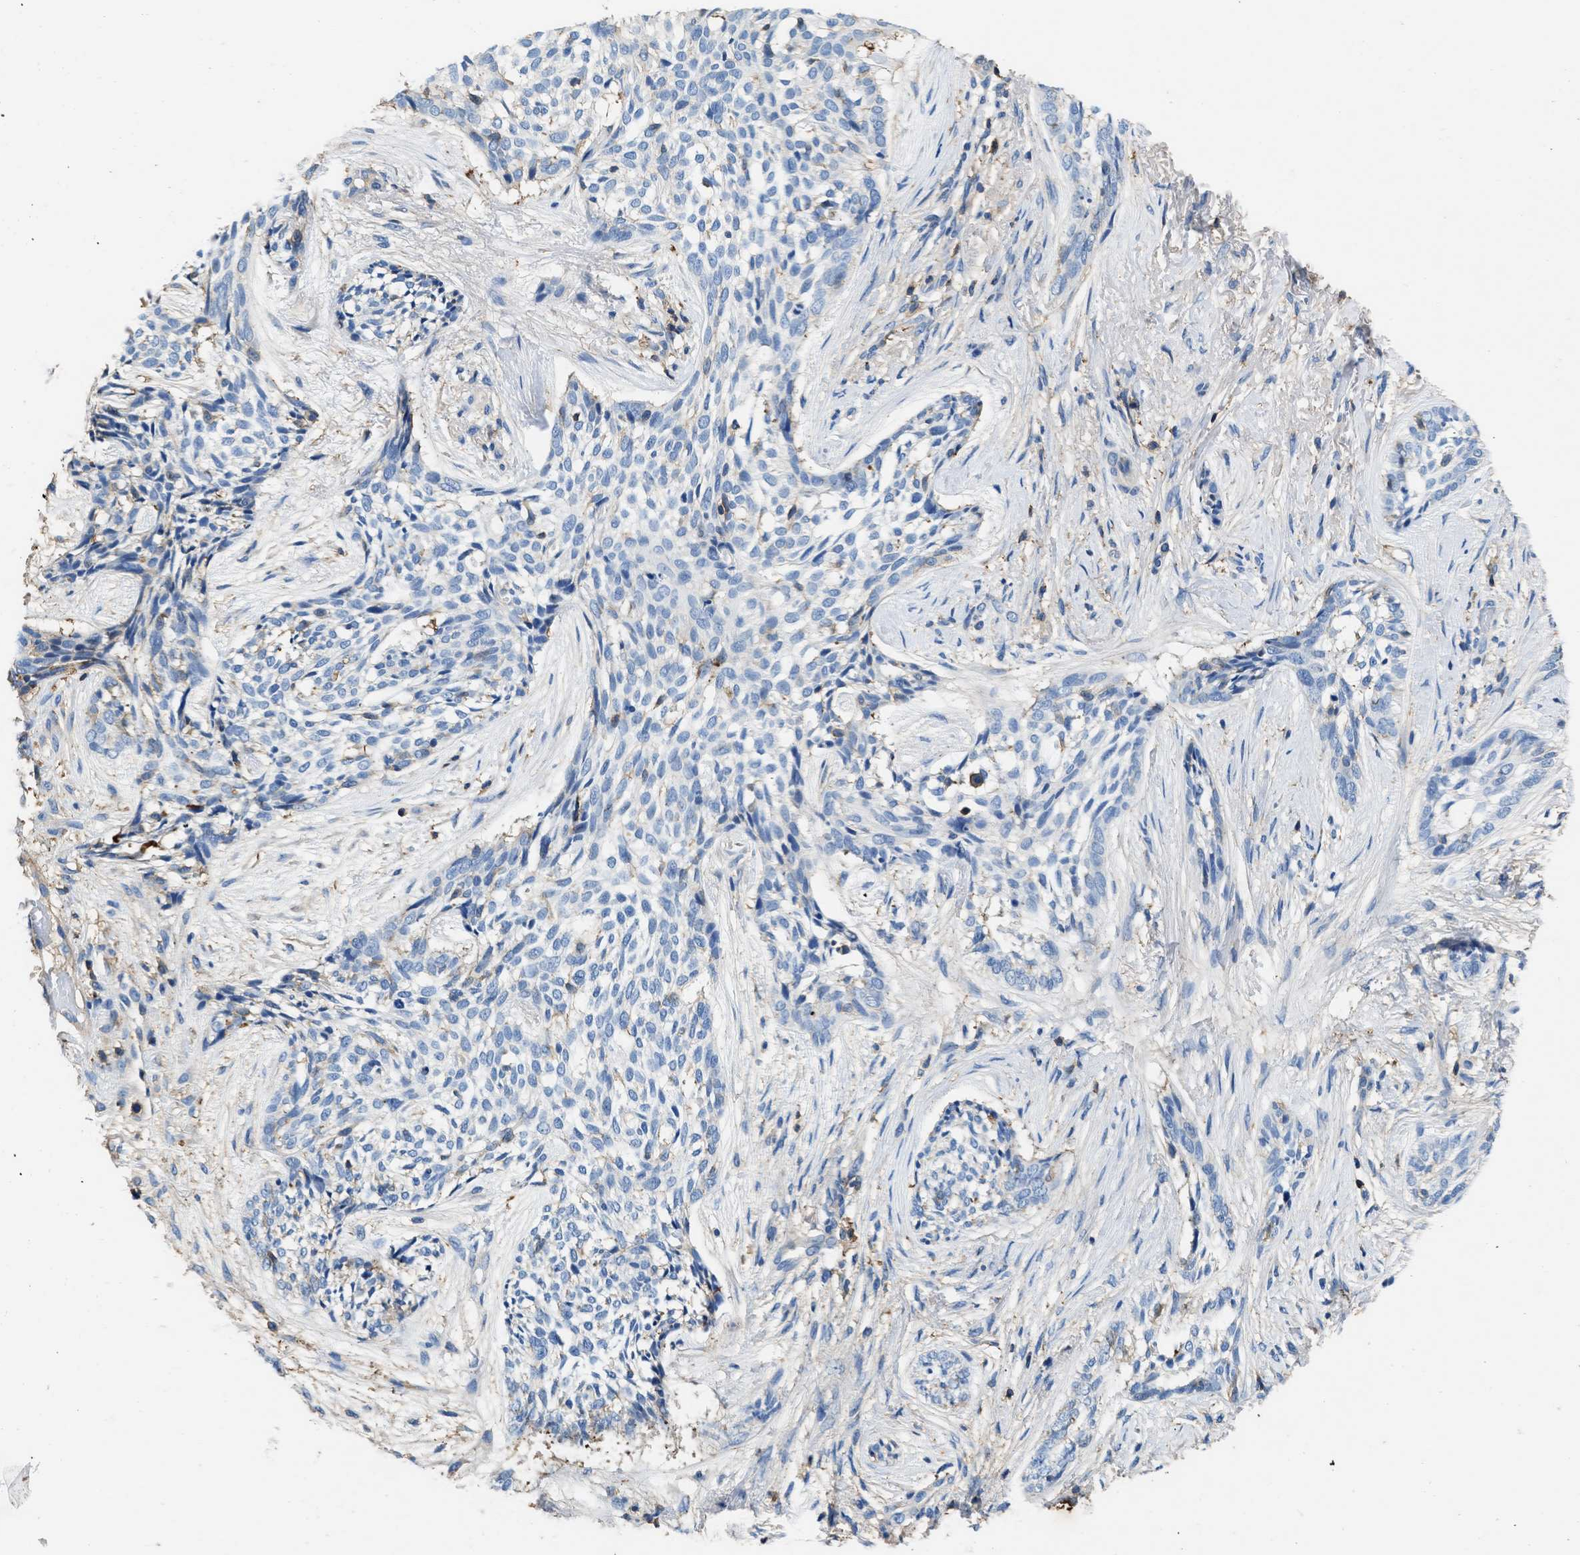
{"staining": {"intensity": "negative", "quantity": "none", "location": "none"}, "tissue": "skin cancer", "cell_type": "Tumor cells", "image_type": "cancer", "snomed": [{"axis": "morphology", "description": "Basal cell carcinoma"}, {"axis": "topography", "description": "Skin"}], "caption": "A high-resolution micrograph shows immunohistochemistry staining of basal cell carcinoma (skin), which reveals no significant expression in tumor cells.", "gene": "KCNQ4", "patient": {"sex": "female", "age": 88}}